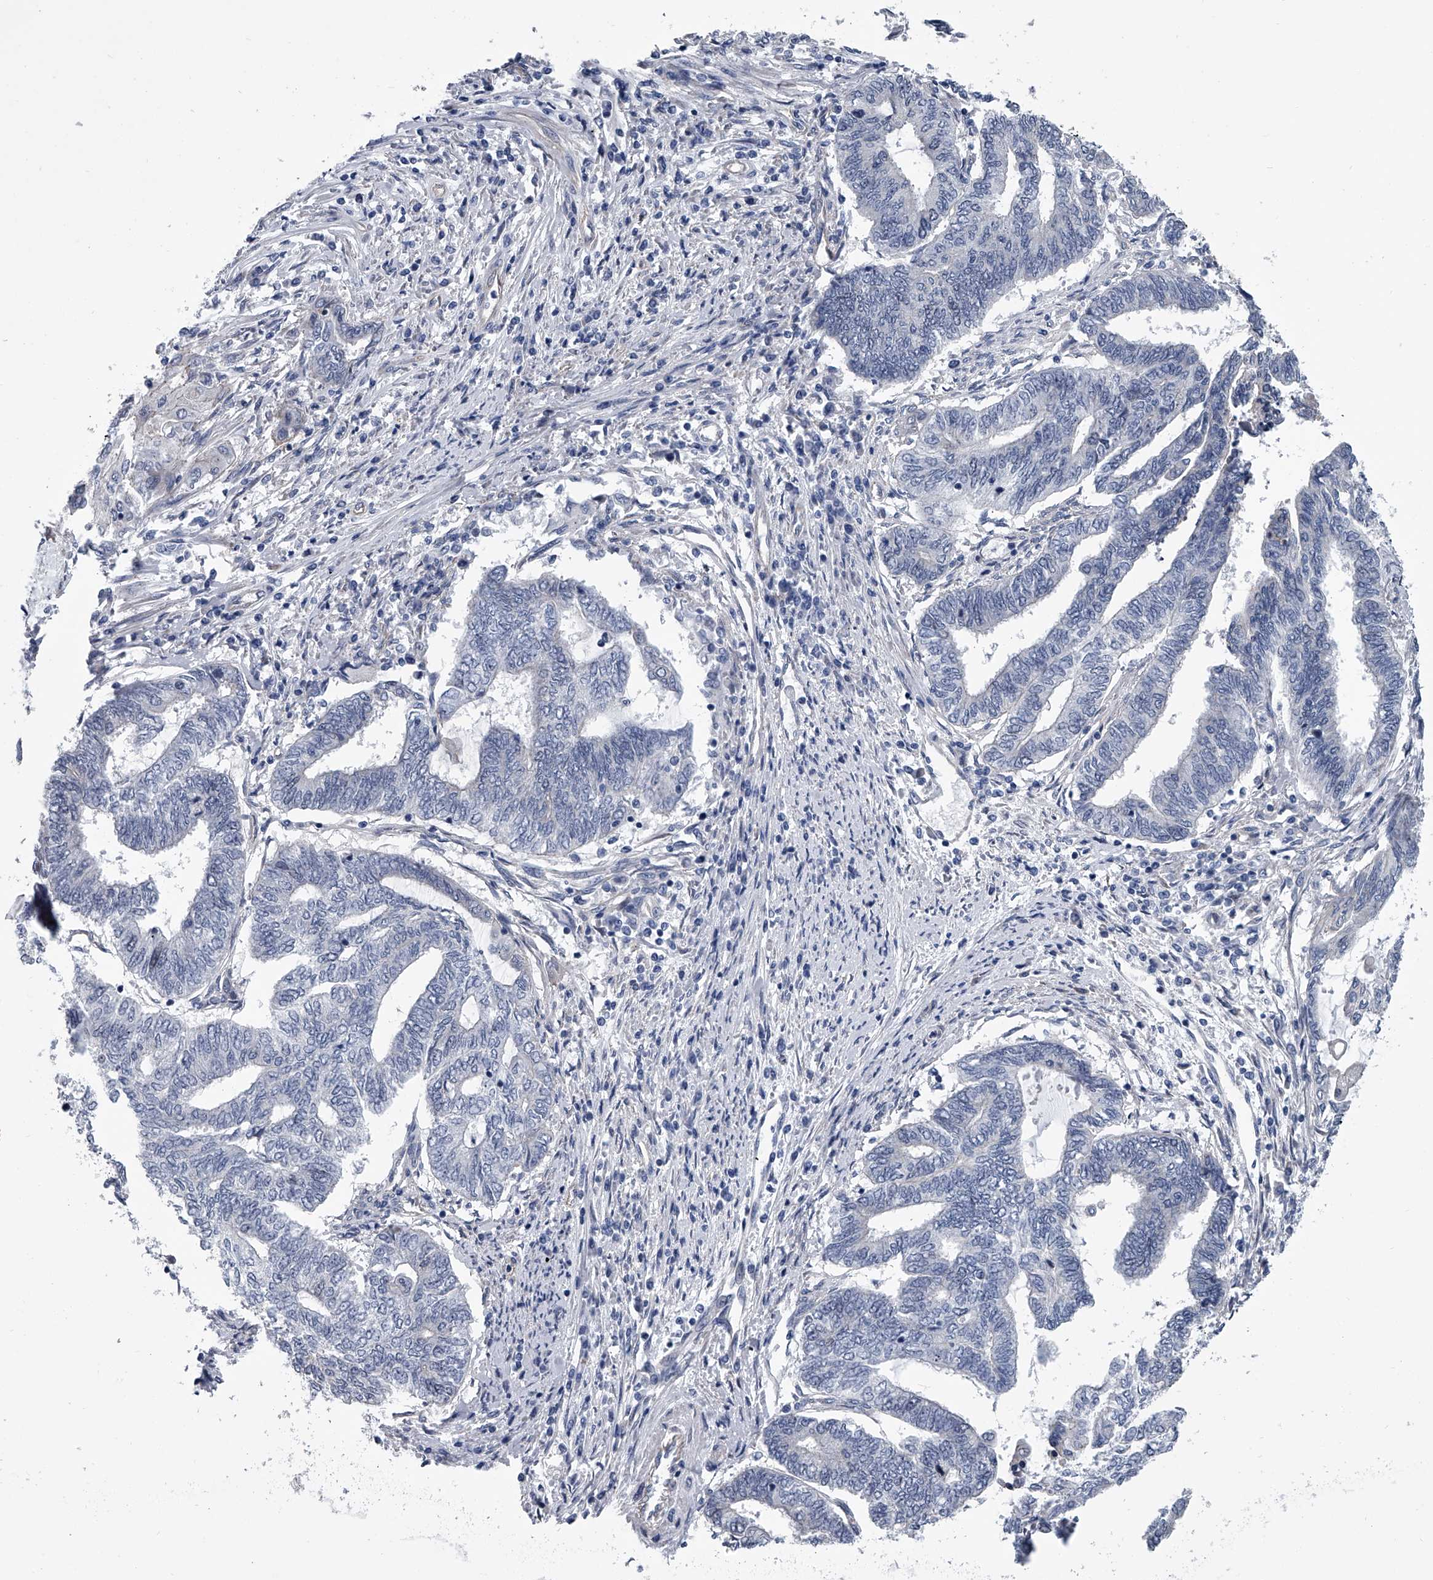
{"staining": {"intensity": "negative", "quantity": "none", "location": "none"}, "tissue": "endometrial cancer", "cell_type": "Tumor cells", "image_type": "cancer", "snomed": [{"axis": "morphology", "description": "Adenocarcinoma, NOS"}, {"axis": "topography", "description": "Uterus"}, {"axis": "topography", "description": "Endometrium"}], "caption": "Immunohistochemical staining of human endometrial cancer exhibits no significant expression in tumor cells.", "gene": "ABCG1", "patient": {"sex": "female", "age": 70}}